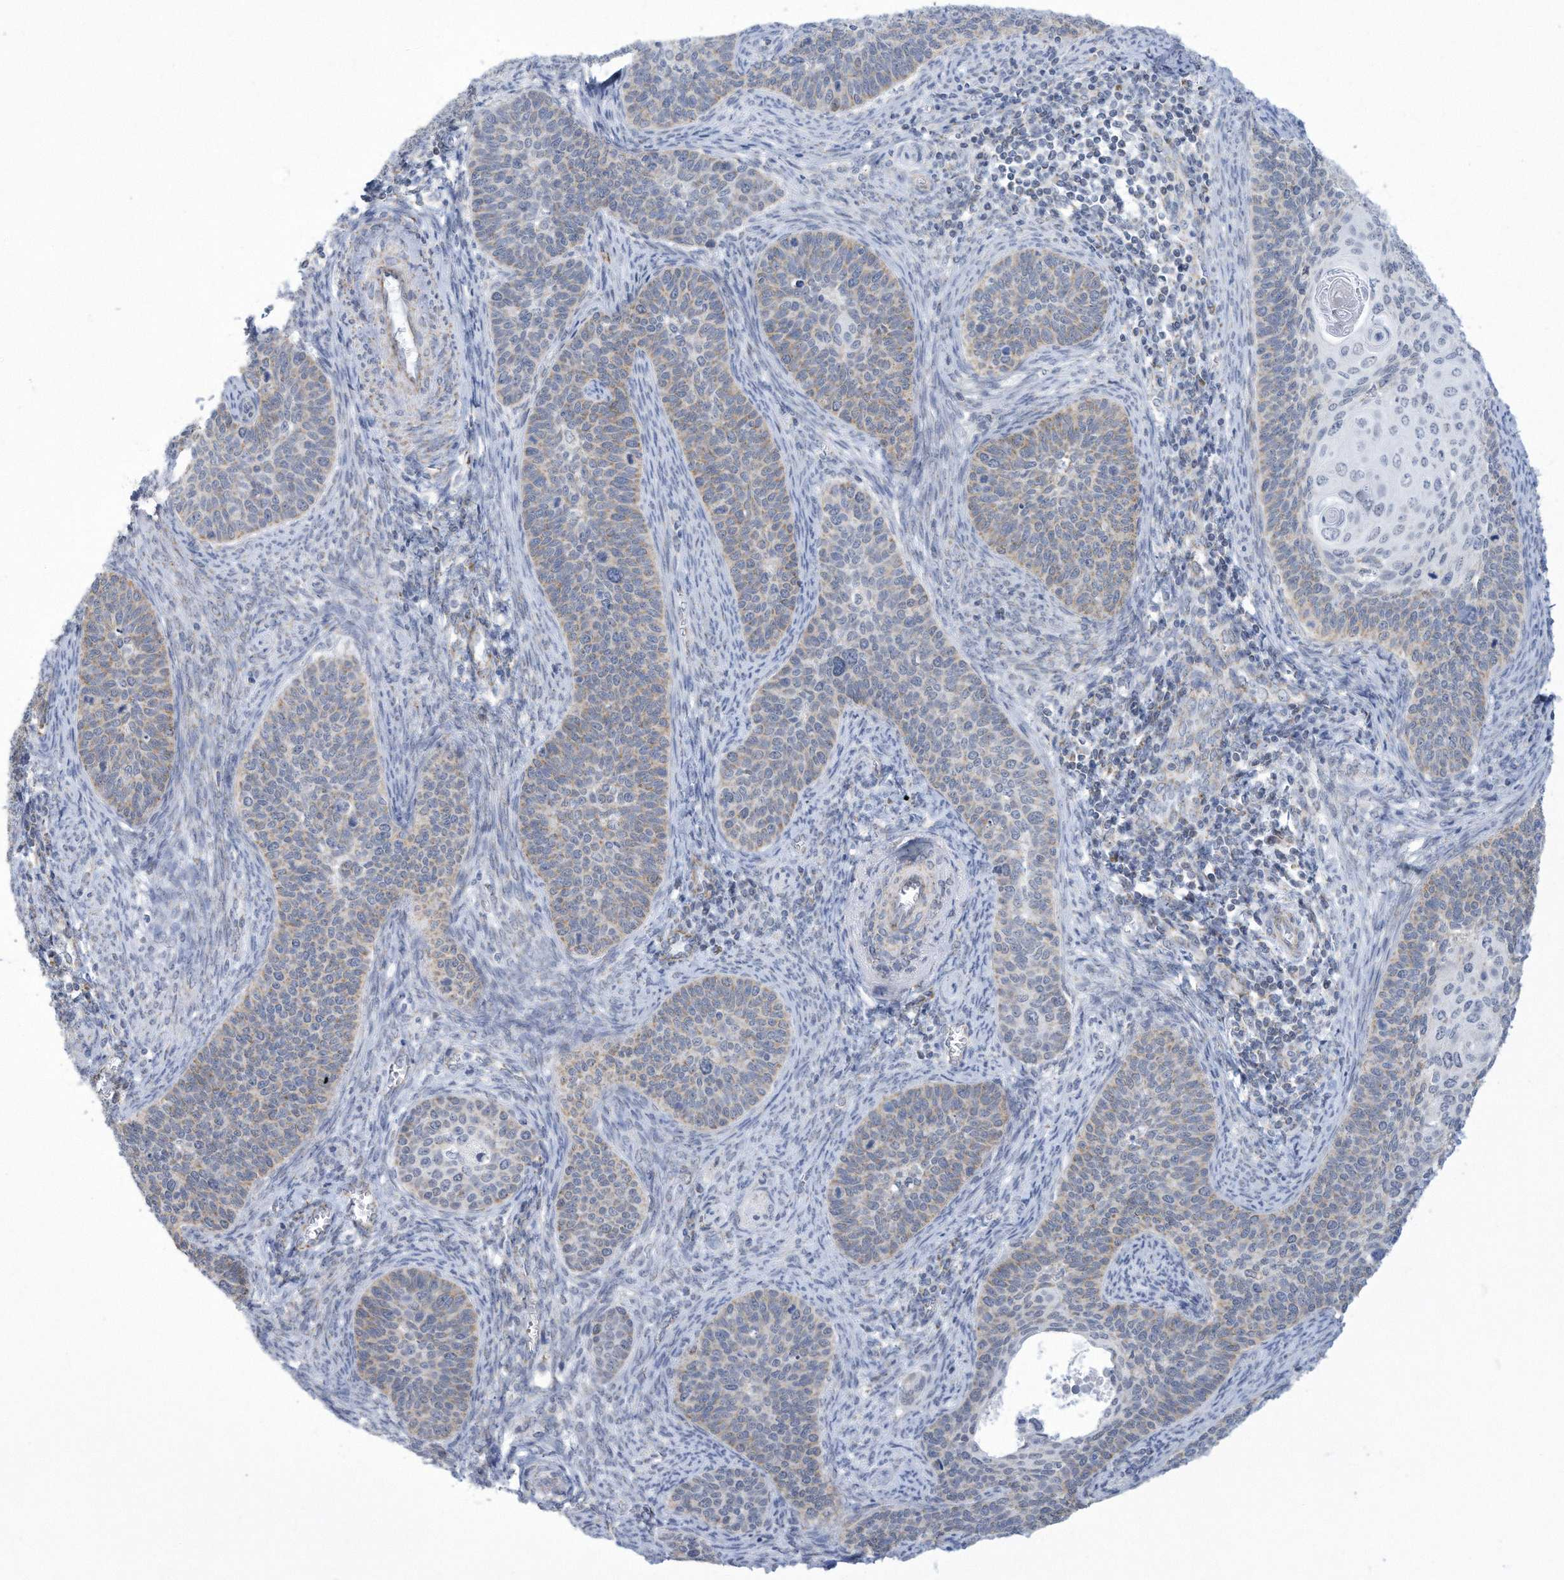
{"staining": {"intensity": "weak", "quantity": "<25%", "location": "cytoplasmic/membranous"}, "tissue": "cervical cancer", "cell_type": "Tumor cells", "image_type": "cancer", "snomed": [{"axis": "morphology", "description": "Squamous cell carcinoma, NOS"}, {"axis": "topography", "description": "Cervix"}], "caption": "The micrograph displays no significant positivity in tumor cells of squamous cell carcinoma (cervical).", "gene": "ALDH6A1", "patient": {"sex": "female", "age": 33}}